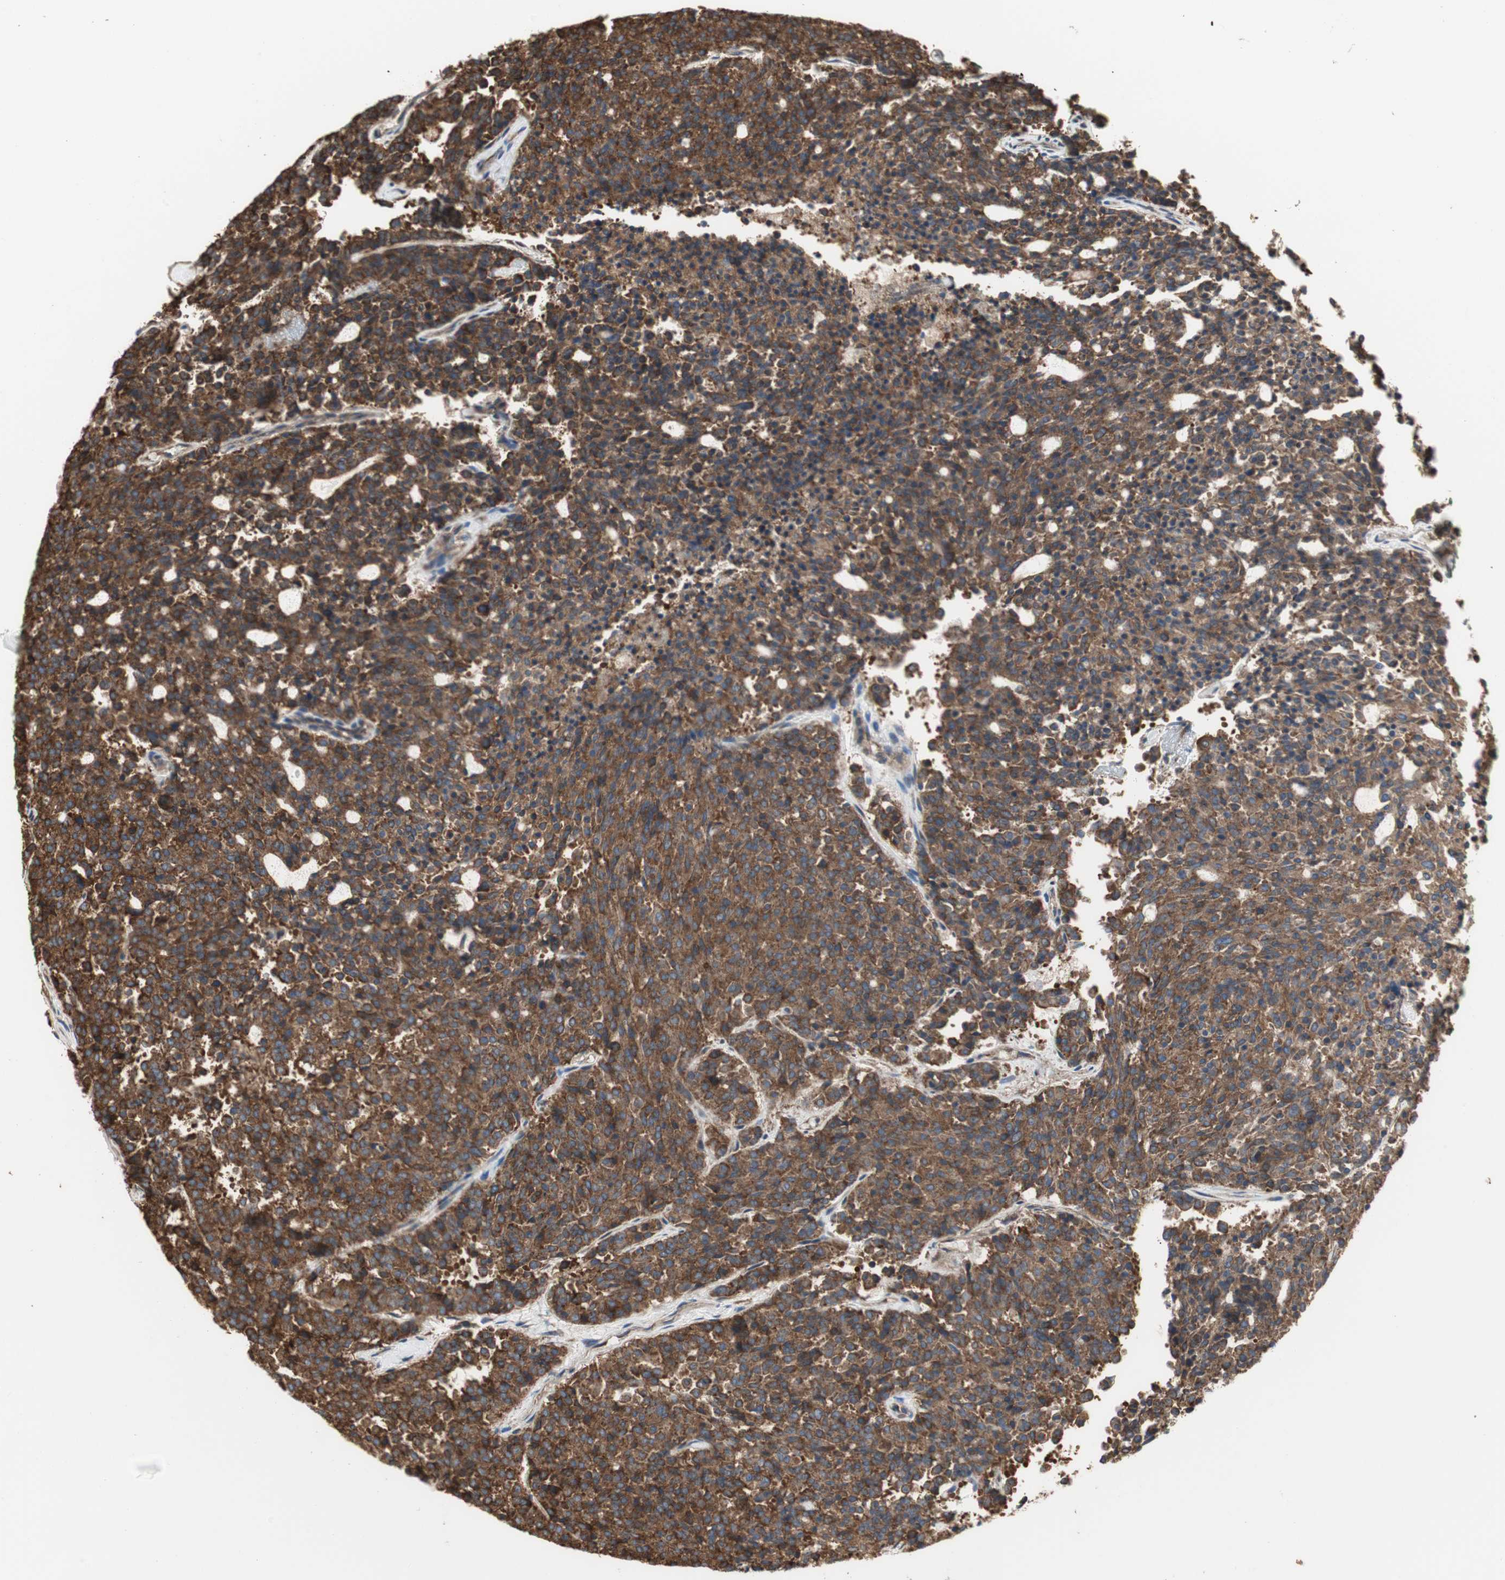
{"staining": {"intensity": "strong", "quantity": ">75%", "location": "cytoplasmic/membranous"}, "tissue": "carcinoid", "cell_type": "Tumor cells", "image_type": "cancer", "snomed": [{"axis": "morphology", "description": "Carcinoid, malignant, NOS"}, {"axis": "topography", "description": "Pancreas"}], "caption": "High-magnification brightfield microscopy of carcinoid stained with DAB (3,3'-diaminobenzidine) (brown) and counterstained with hematoxylin (blue). tumor cells exhibit strong cytoplasmic/membranous positivity is present in about>75% of cells.", "gene": "H6PD", "patient": {"sex": "female", "age": 54}}